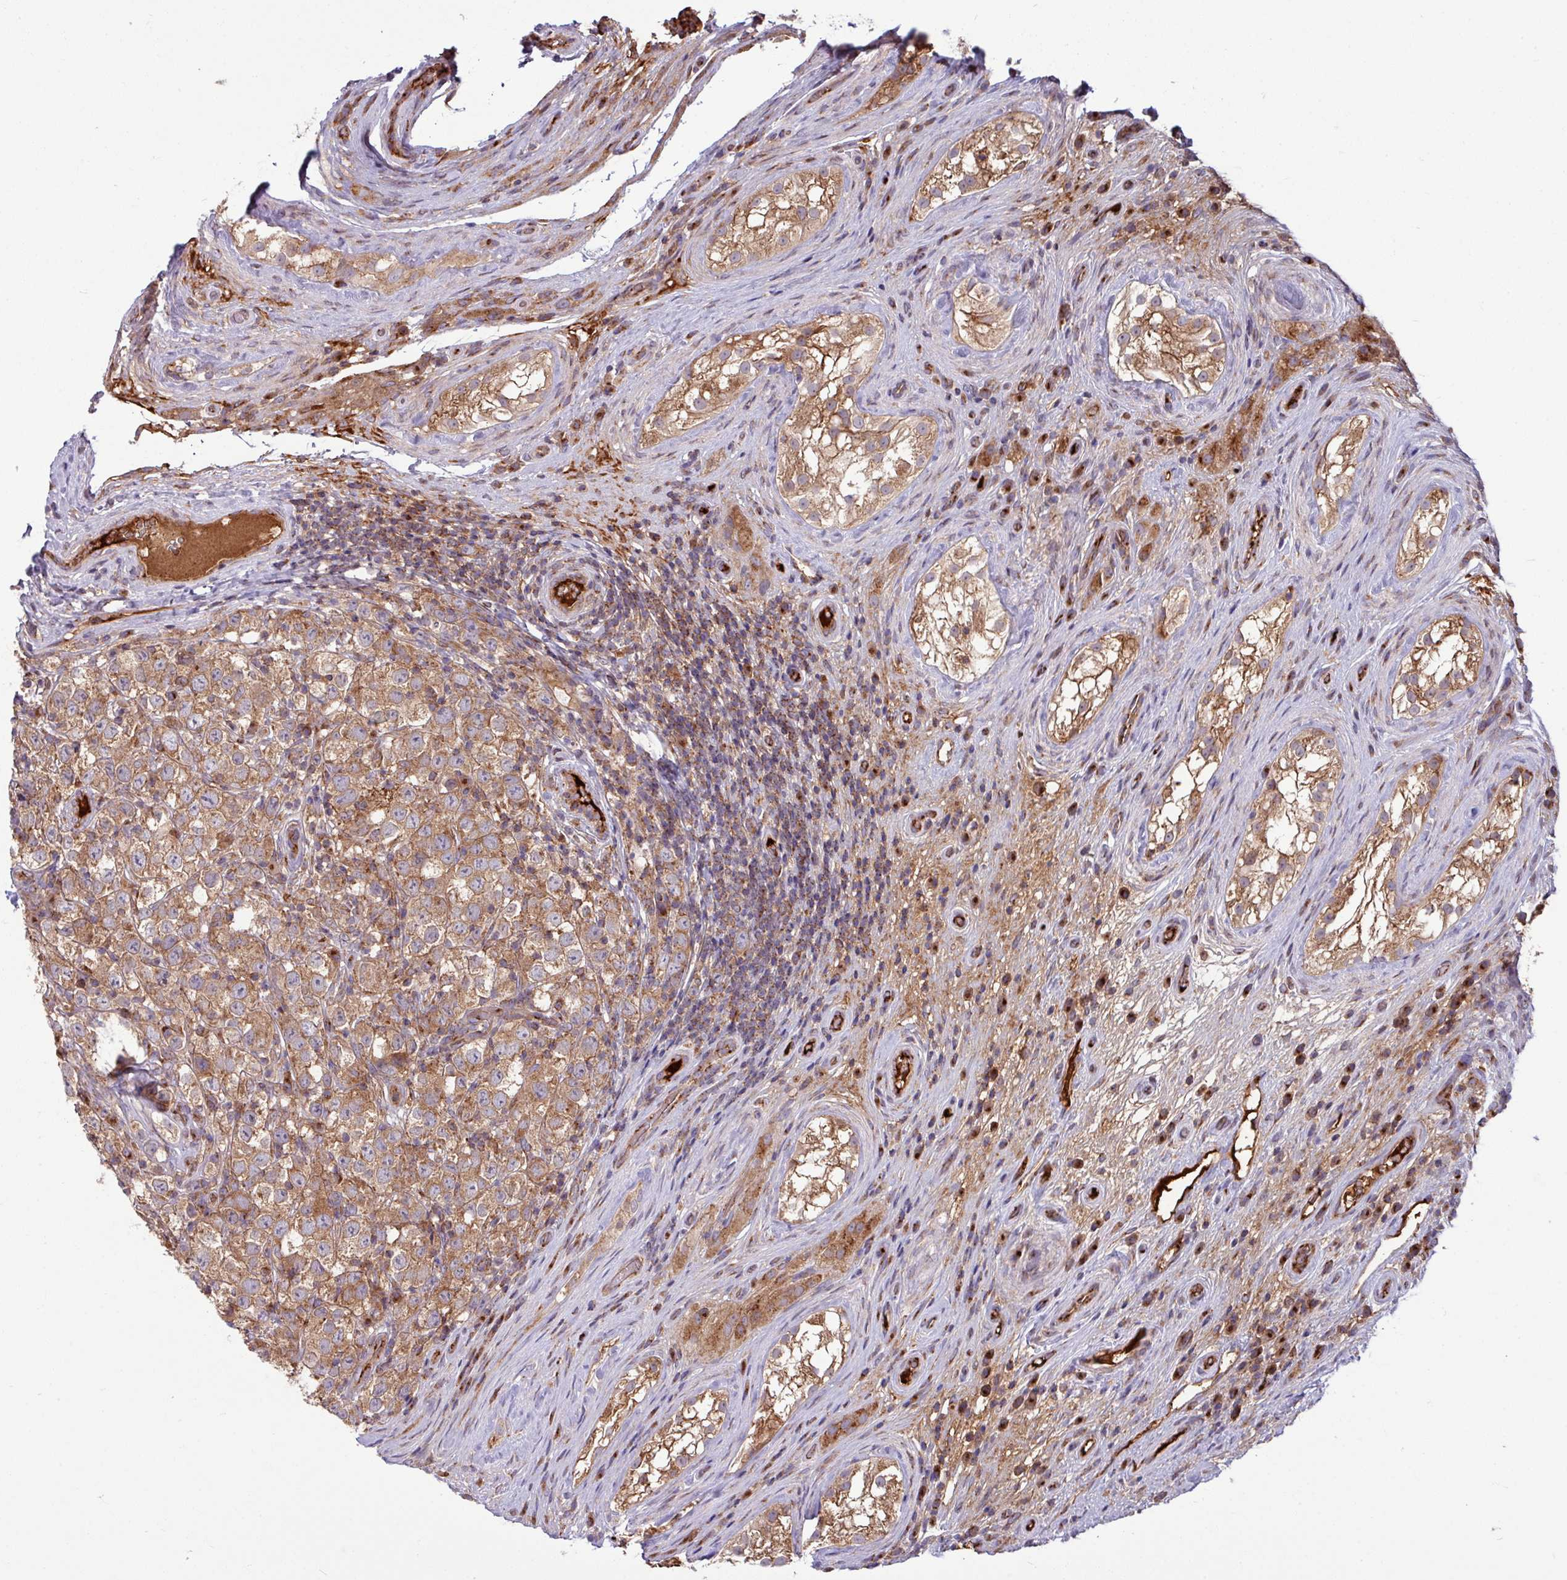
{"staining": {"intensity": "moderate", "quantity": ">75%", "location": "cytoplasmic/membranous"}, "tissue": "testis cancer", "cell_type": "Tumor cells", "image_type": "cancer", "snomed": [{"axis": "morphology", "description": "Seminoma, NOS"}, {"axis": "morphology", "description": "Carcinoma, Embryonal, NOS"}, {"axis": "topography", "description": "Testis"}], "caption": "This is a photomicrograph of immunohistochemistry (IHC) staining of testis cancer (embryonal carcinoma), which shows moderate positivity in the cytoplasmic/membranous of tumor cells.", "gene": "LSM12", "patient": {"sex": "male", "age": 41}}